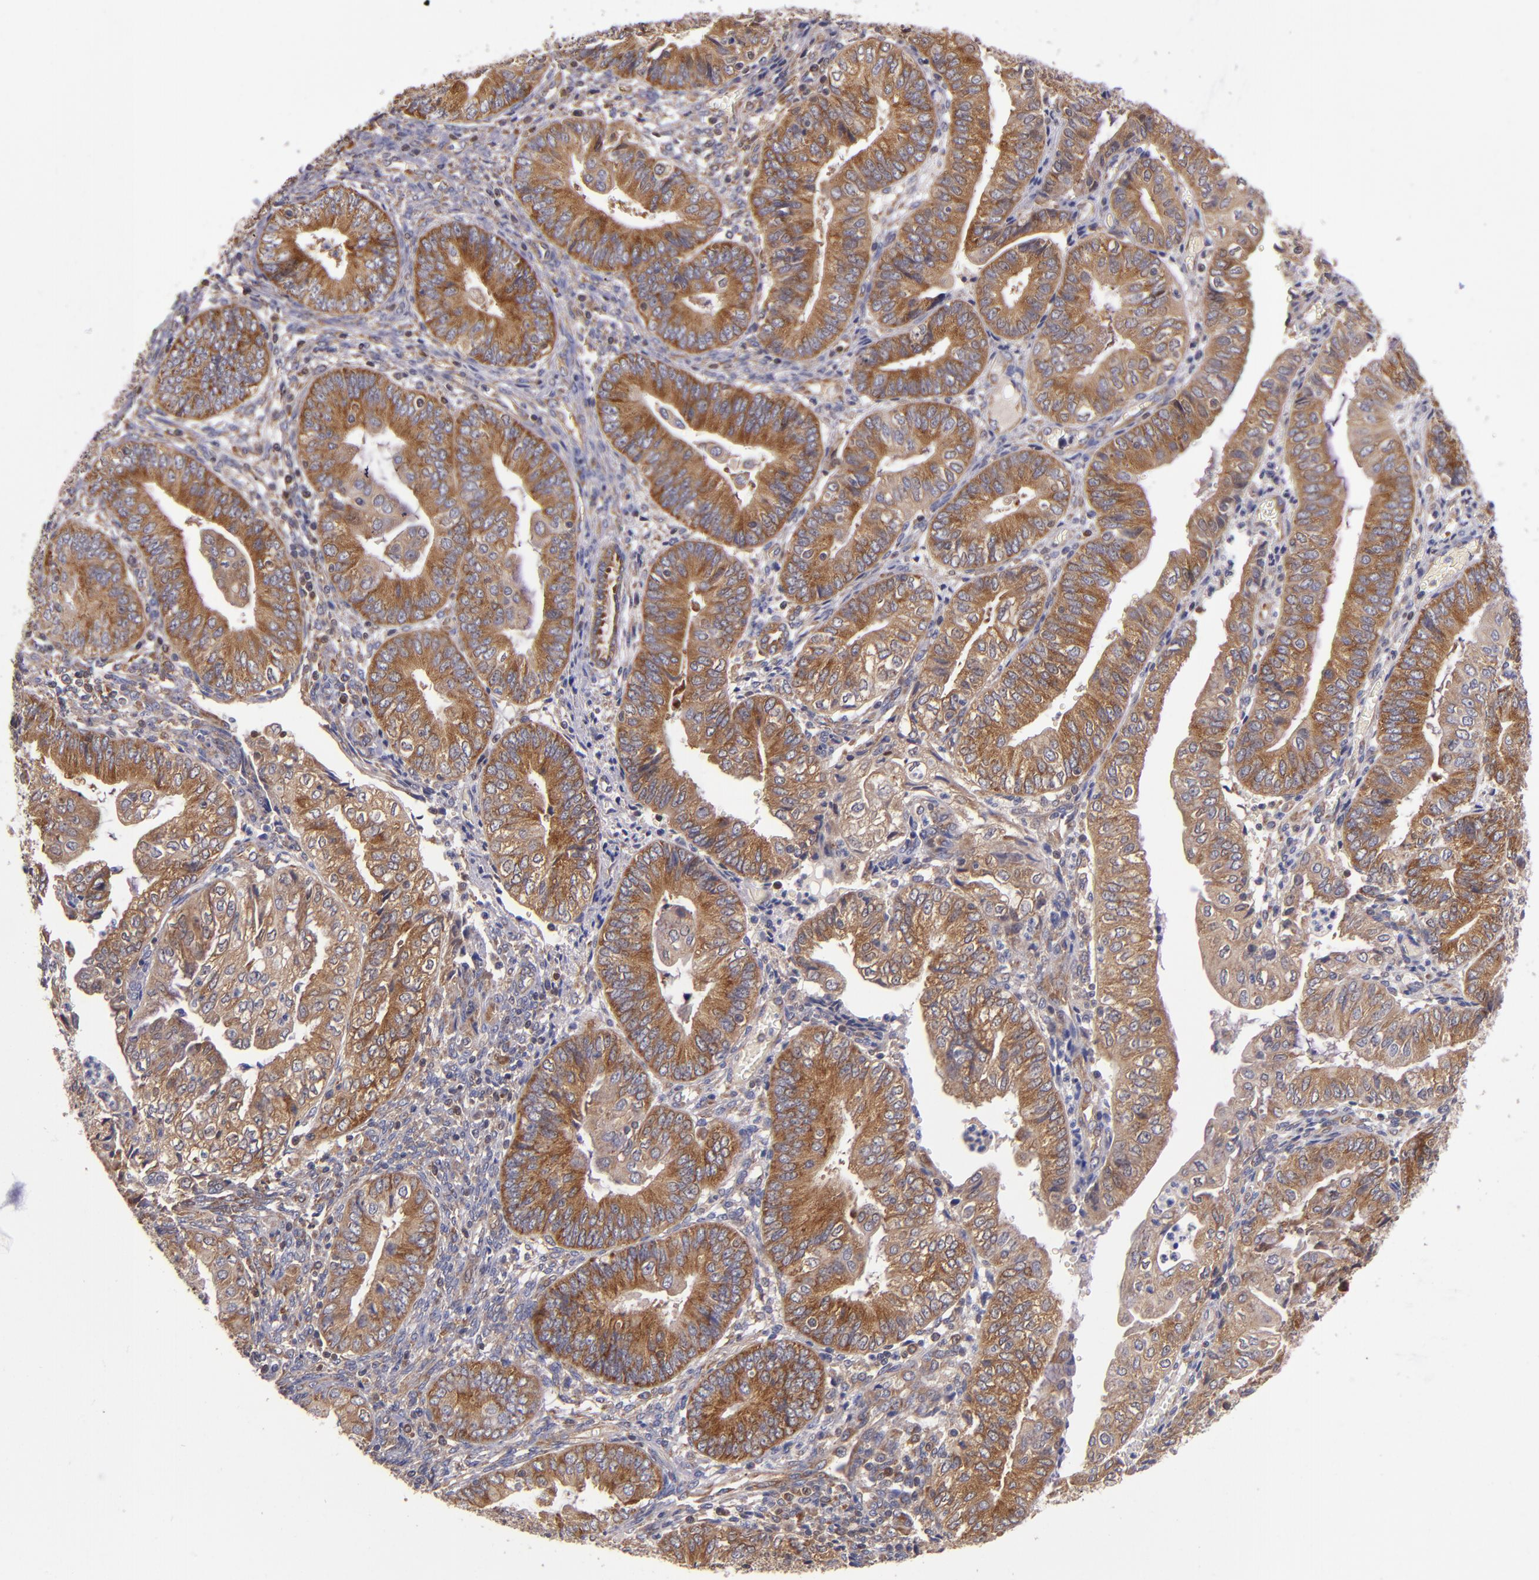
{"staining": {"intensity": "moderate", "quantity": ">75%", "location": "cytoplasmic/membranous"}, "tissue": "endometrial cancer", "cell_type": "Tumor cells", "image_type": "cancer", "snomed": [{"axis": "morphology", "description": "Adenocarcinoma, NOS"}, {"axis": "topography", "description": "Endometrium"}], "caption": "Immunohistochemical staining of endometrial cancer demonstrates medium levels of moderate cytoplasmic/membranous protein expression in about >75% of tumor cells. The staining was performed using DAB (3,3'-diaminobenzidine) to visualize the protein expression in brown, while the nuclei were stained in blue with hematoxylin (Magnification: 20x).", "gene": "EIF4ENIF1", "patient": {"sex": "female", "age": 55}}